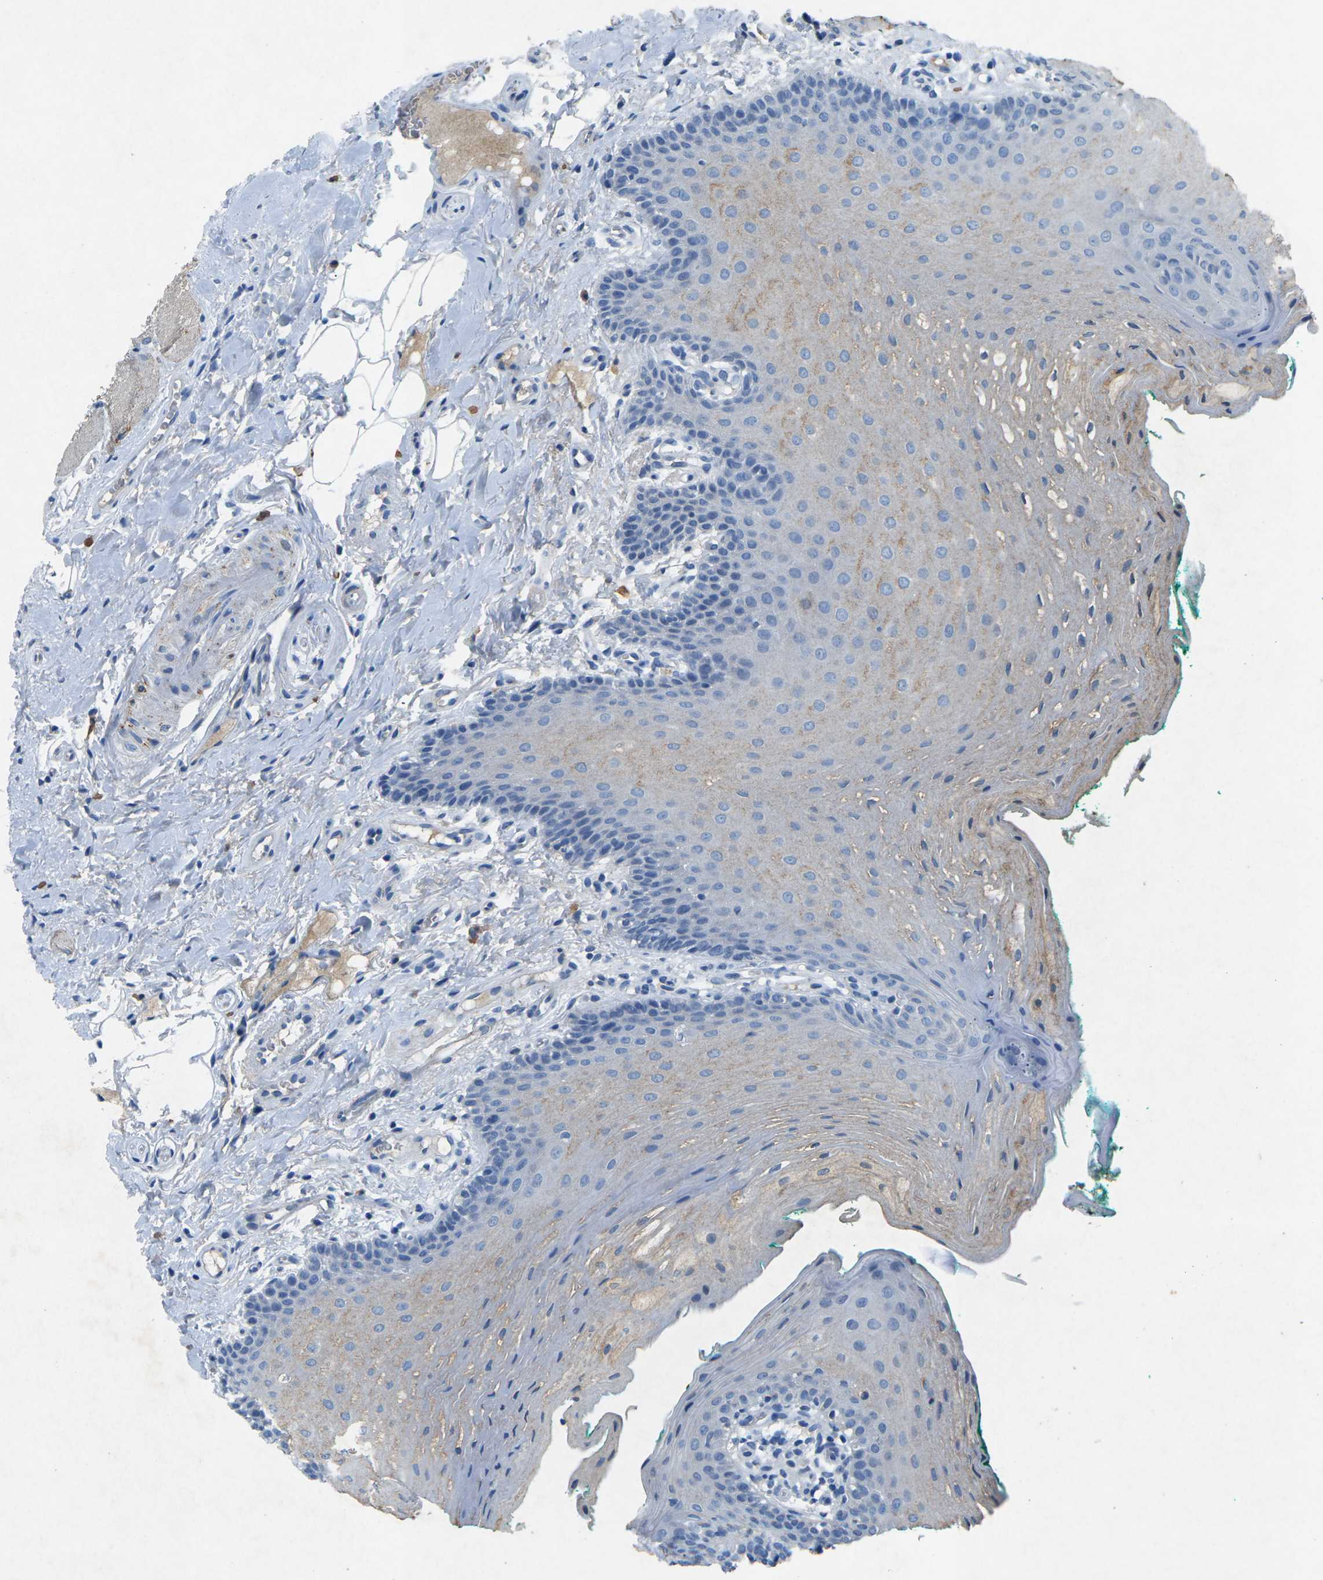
{"staining": {"intensity": "weak", "quantity": "25%-75%", "location": "cytoplasmic/membranous"}, "tissue": "oral mucosa", "cell_type": "Squamous epithelial cells", "image_type": "normal", "snomed": [{"axis": "morphology", "description": "Normal tissue, NOS"}, {"axis": "topography", "description": "Oral tissue"}], "caption": "Unremarkable oral mucosa displays weak cytoplasmic/membranous staining in about 25%-75% of squamous epithelial cells, visualized by immunohistochemistry. (brown staining indicates protein expression, while blue staining denotes nuclei).", "gene": "PLG", "patient": {"sex": "male", "age": 58}}